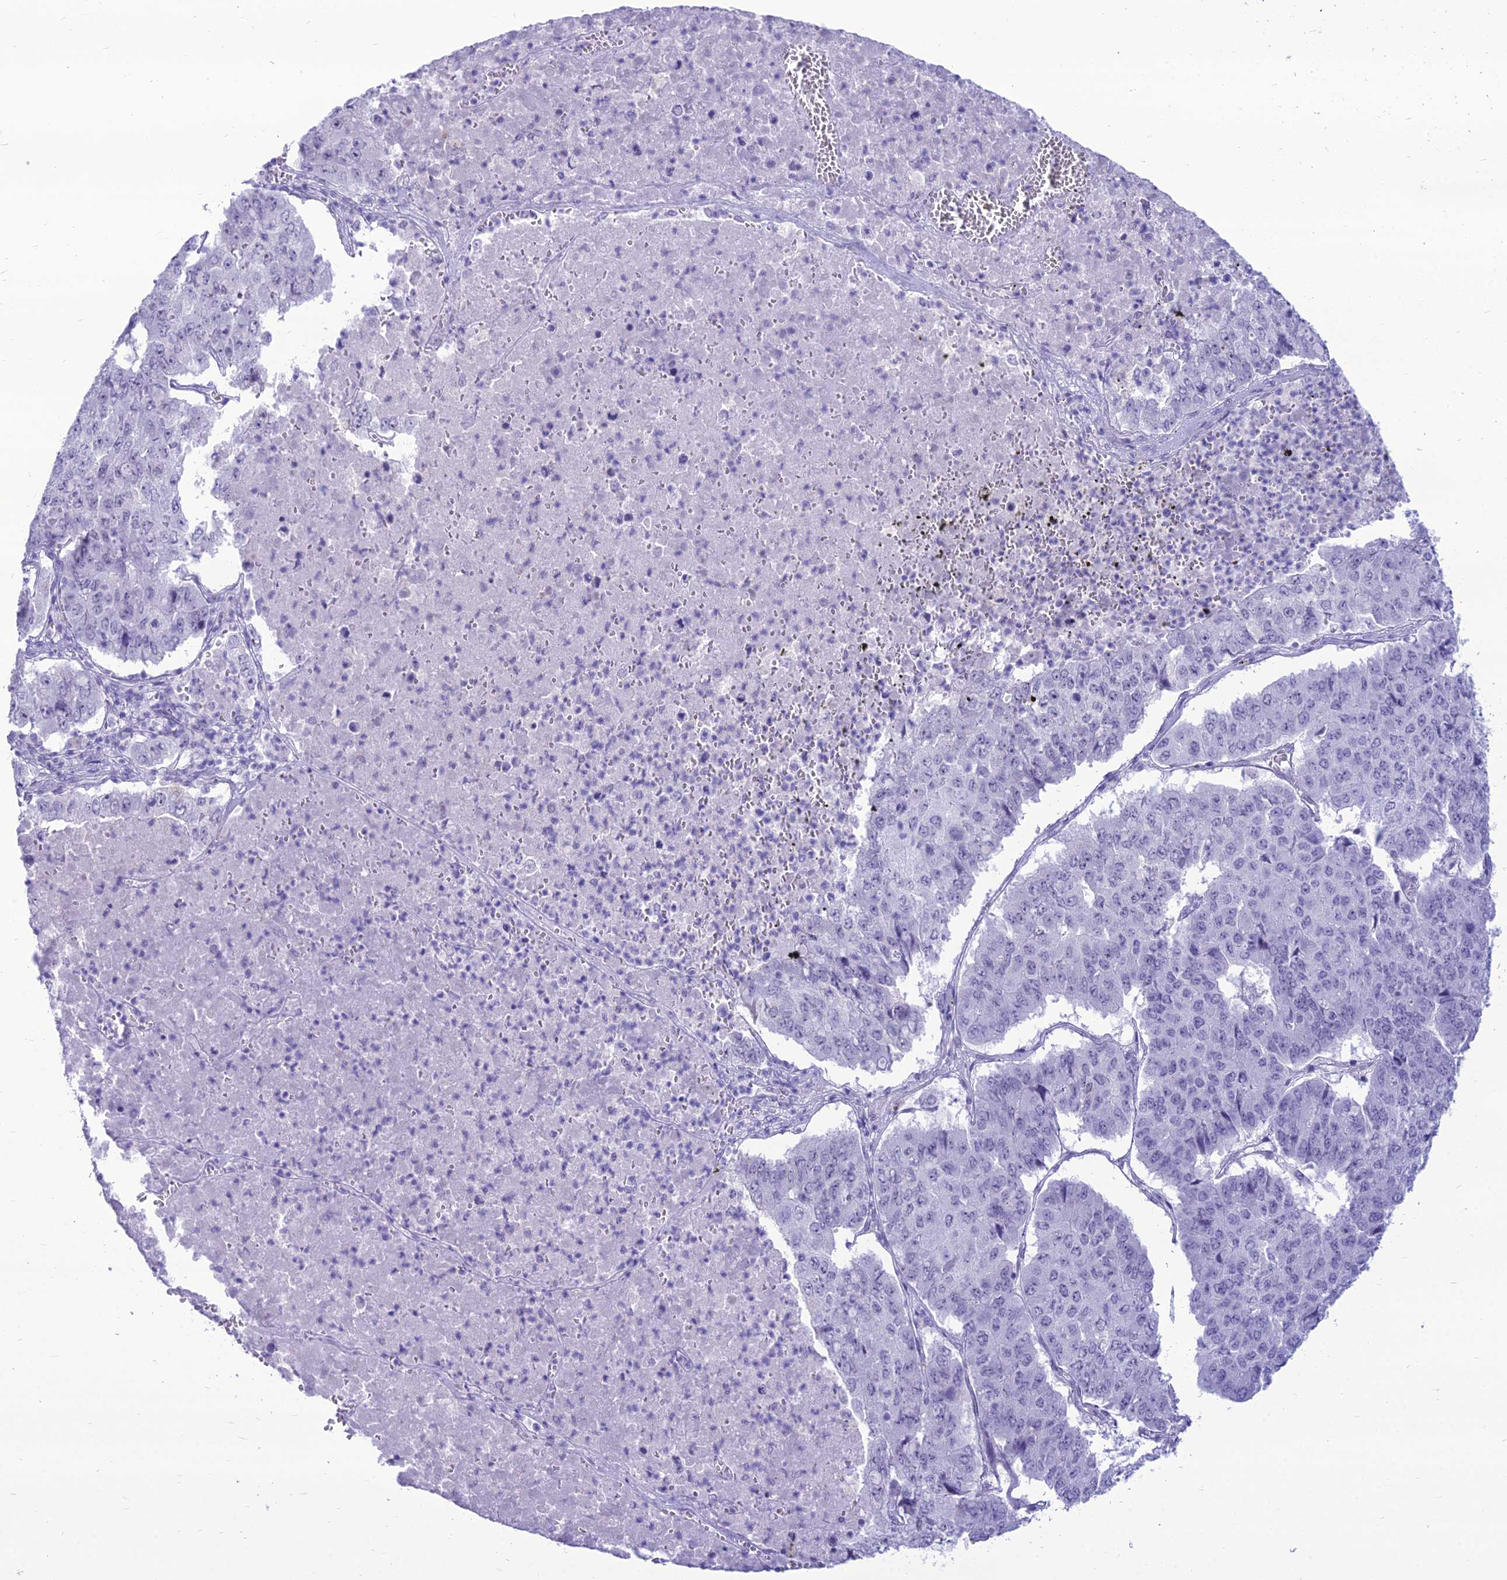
{"staining": {"intensity": "negative", "quantity": "none", "location": "none"}, "tissue": "pancreatic cancer", "cell_type": "Tumor cells", "image_type": "cancer", "snomed": [{"axis": "morphology", "description": "Adenocarcinoma, NOS"}, {"axis": "topography", "description": "Pancreas"}], "caption": "This is an immunohistochemistry image of human adenocarcinoma (pancreatic). There is no expression in tumor cells.", "gene": "DHX40", "patient": {"sex": "male", "age": 50}}